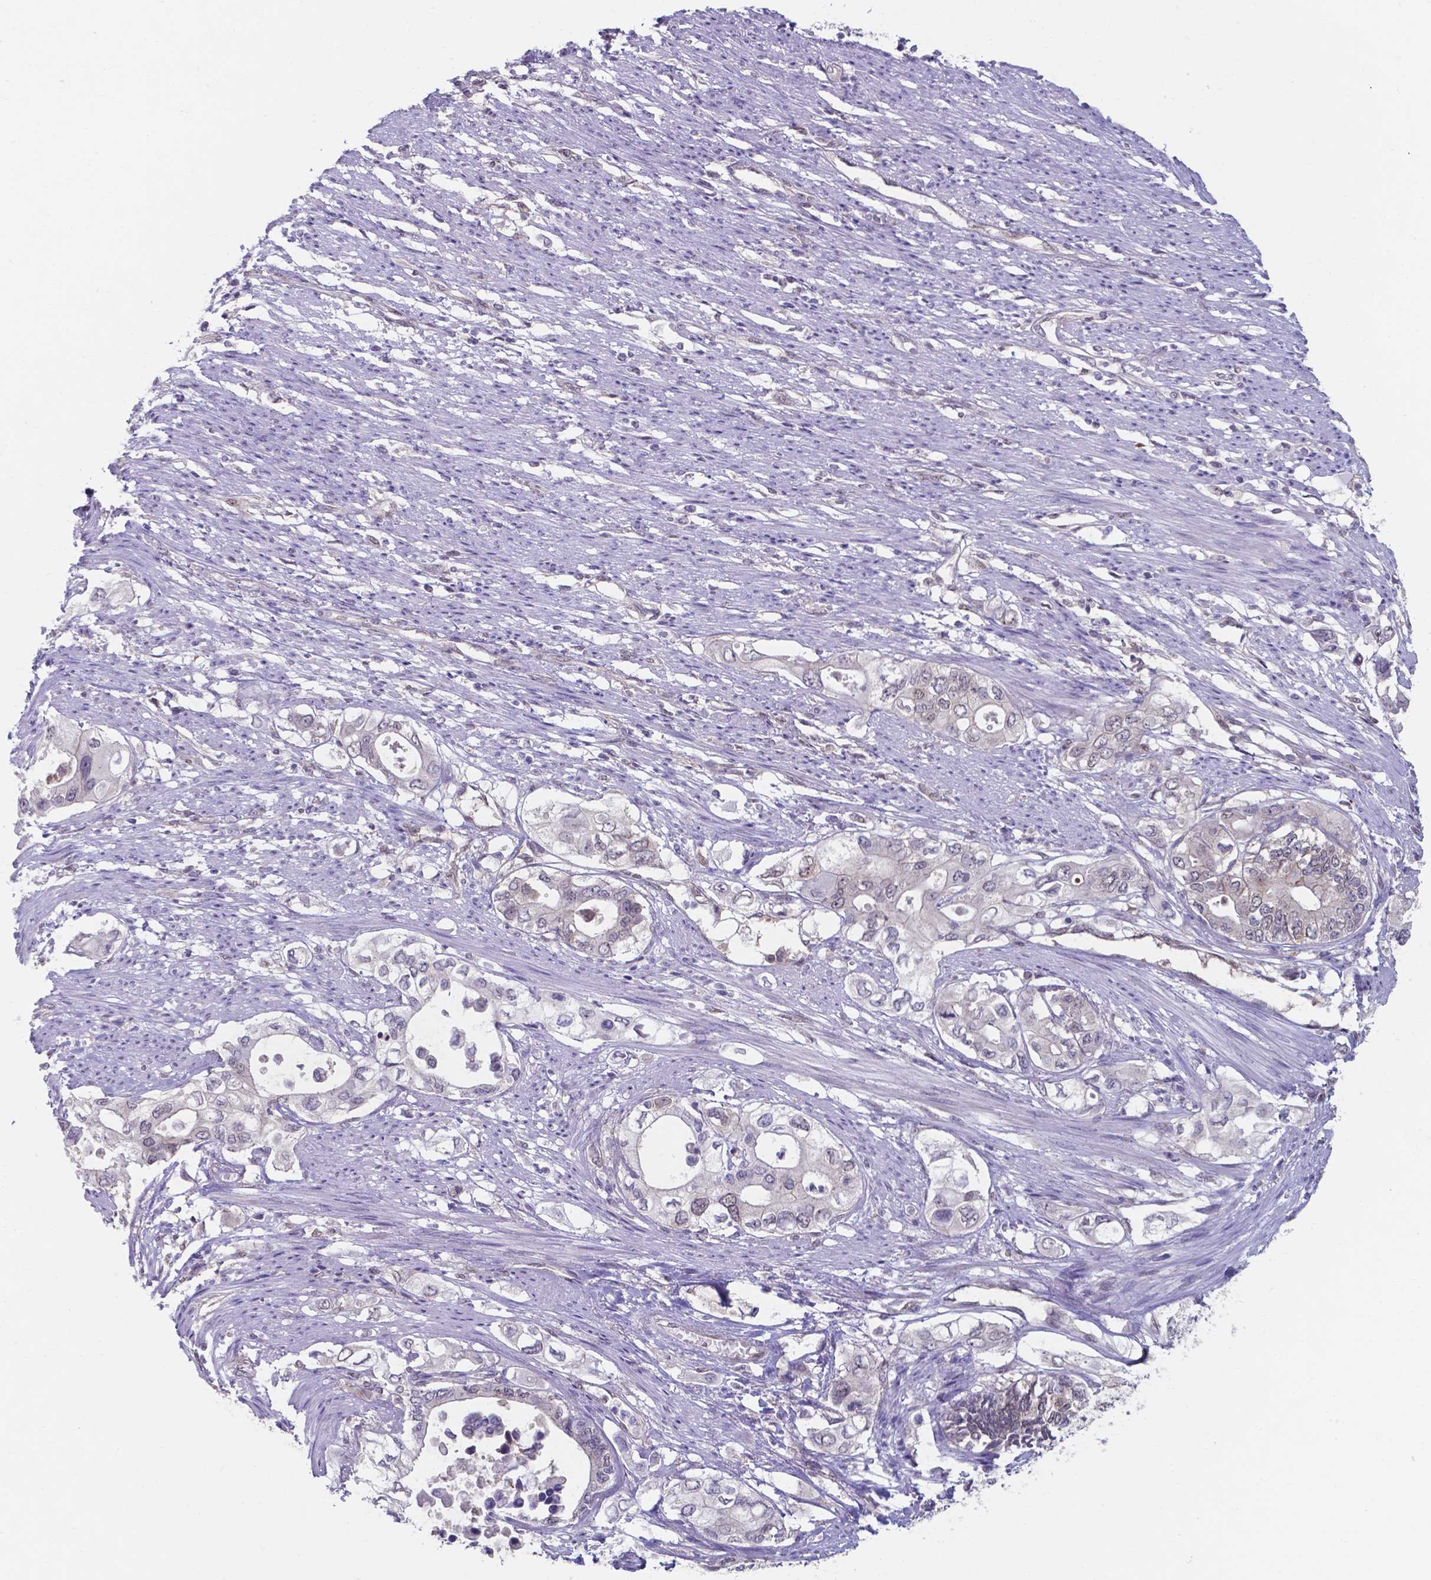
{"staining": {"intensity": "negative", "quantity": "none", "location": "none"}, "tissue": "pancreatic cancer", "cell_type": "Tumor cells", "image_type": "cancer", "snomed": [{"axis": "morphology", "description": "Adenocarcinoma, NOS"}, {"axis": "topography", "description": "Pancreas"}], "caption": "Pancreatic cancer (adenocarcinoma) was stained to show a protein in brown. There is no significant positivity in tumor cells. Nuclei are stained in blue.", "gene": "UBE2E2", "patient": {"sex": "female", "age": 63}}